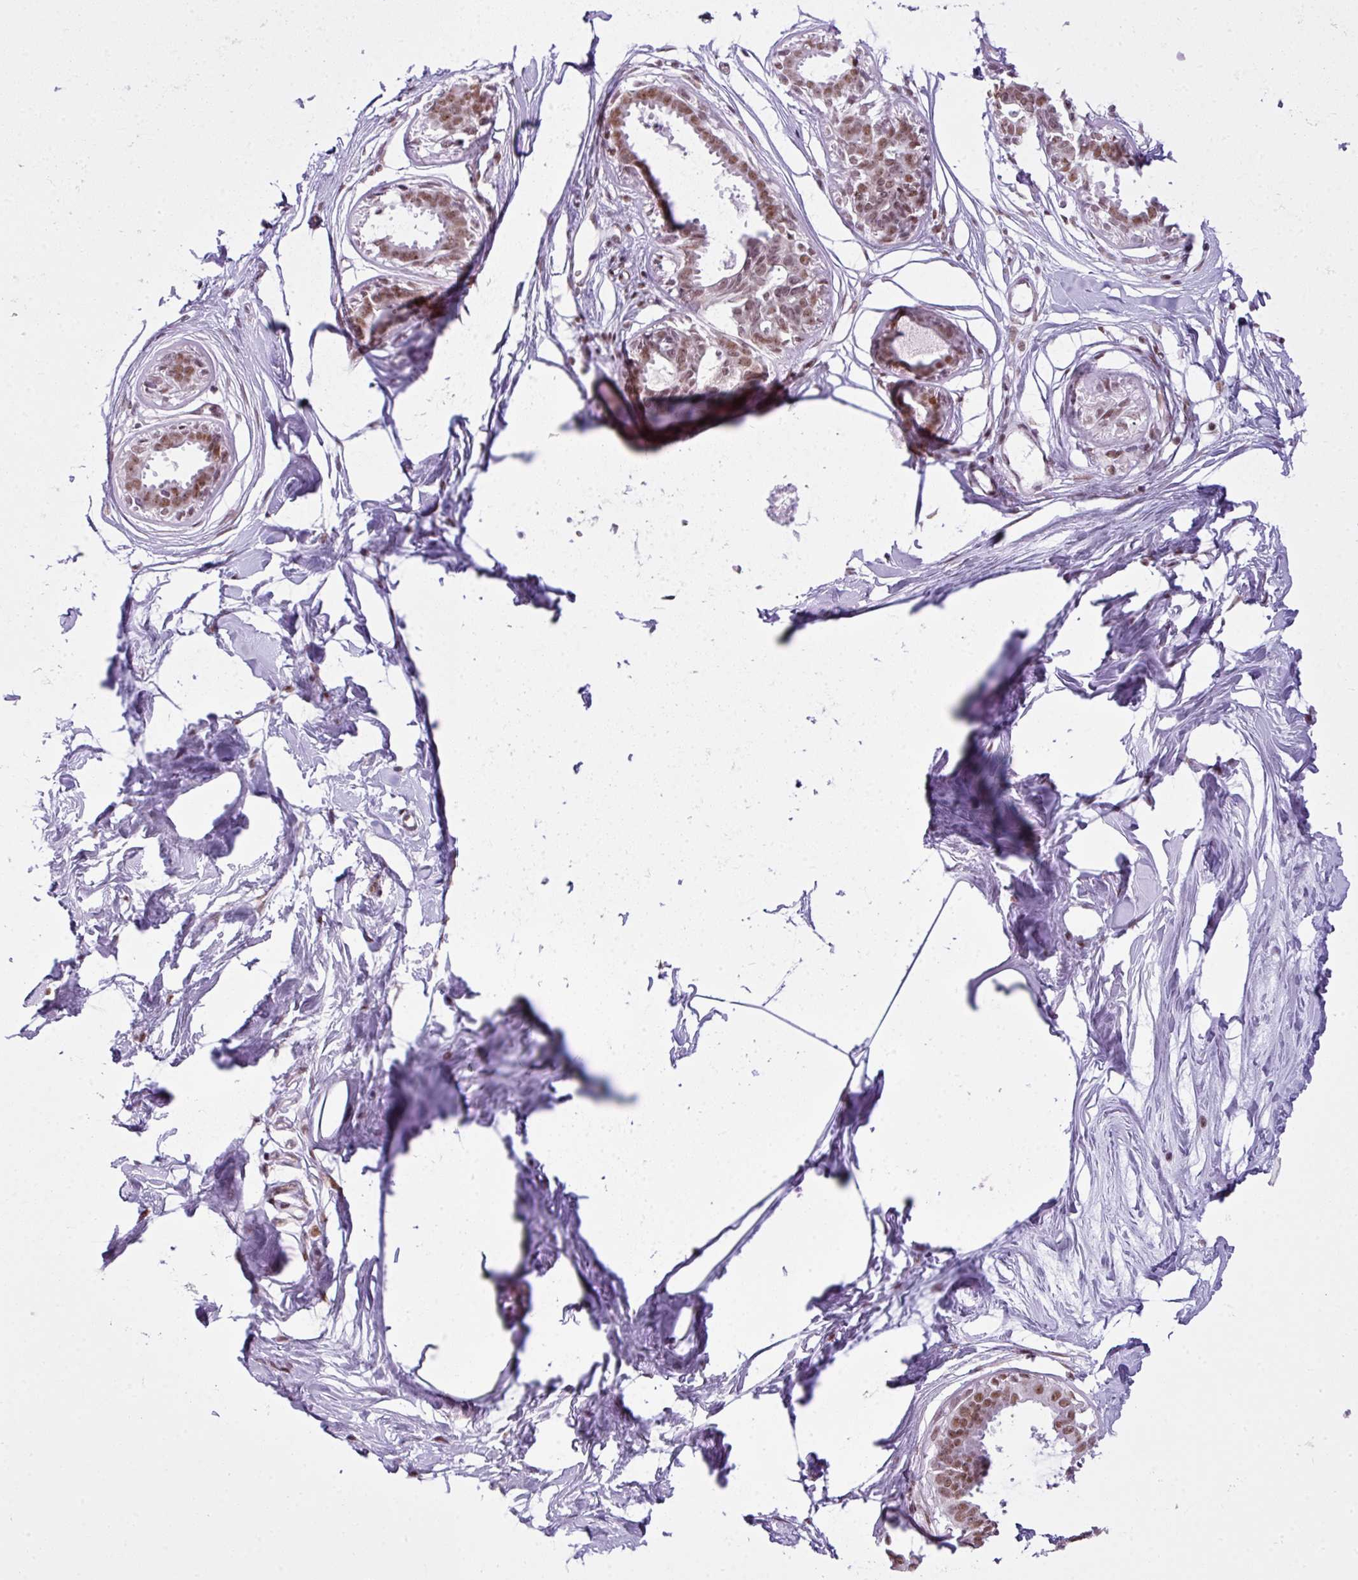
{"staining": {"intensity": "negative", "quantity": "none", "location": "none"}, "tissue": "breast", "cell_type": "Adipocytes", "image_type": "normal", "snomed": [{"axis": "morphology", "description": "Normal tissue, NOS"}, {"axis": "topography", "description": "Breast"}], "caption": "A micrograph of human breast is negative for staining in adipocytes. Brightfield microscopy of IHC stained with DAB (3,3'-diaminobenzidine) (brown) and hematoxylin (blue), captured at high magnification.", "gene": "ARL6IP4", "patient": {"sex": "female", "age": 45}}